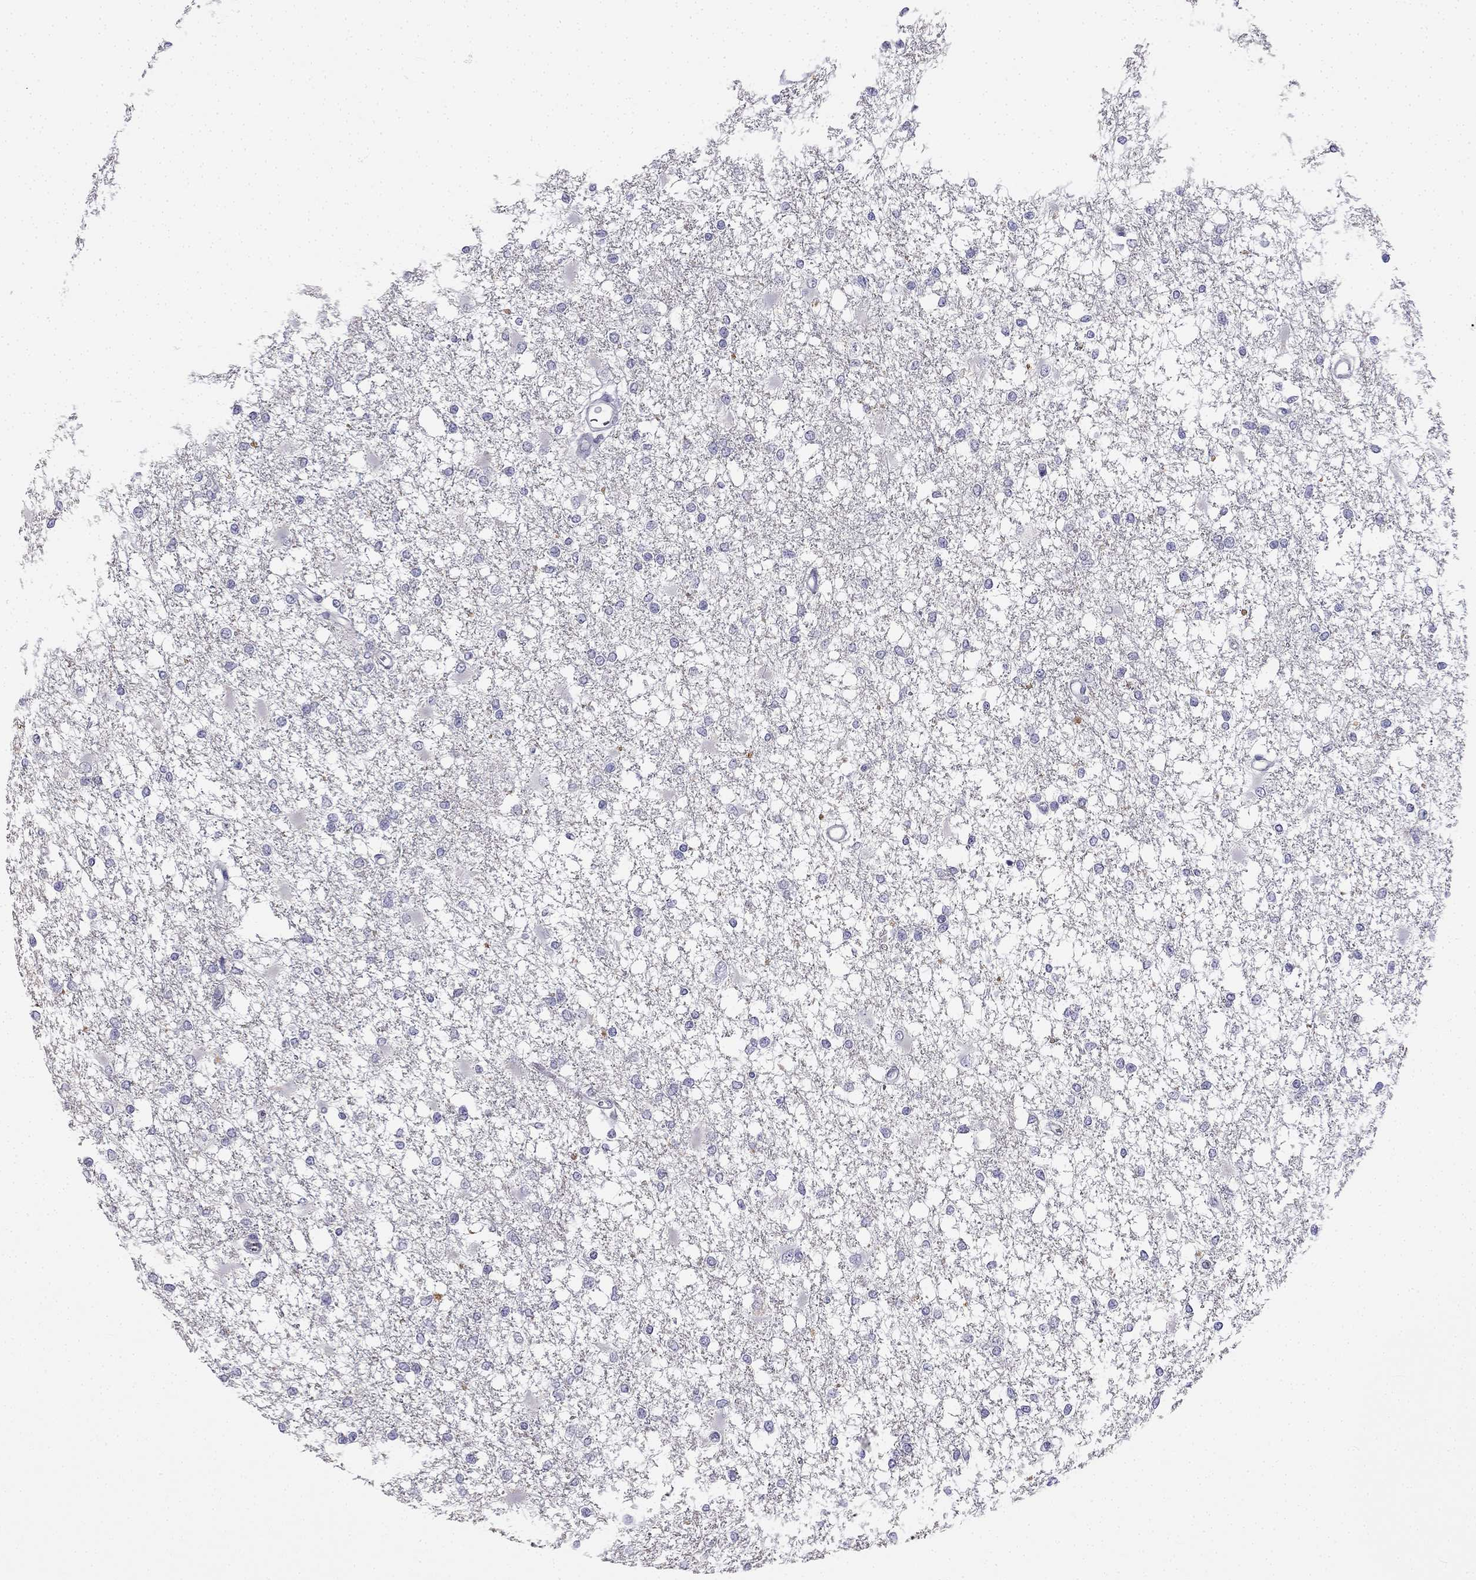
{"staining": {"intensity": "negative", "quantity": "none", "location": "none"}, "tissue": "glioma", "cell_type": "Tumor cells", "image_type": "cancer", "snomed": [{"axis": "morphology", "description": "Glioma, malignant, High grade"}, {"axis": "topography", "description": "Cerebral cortex"}], "caption": "Immunohistochemistry (IHC) of malignant high-grade glioma shows no staining in tumor cells. The staining was performed using DAB (3,3'-diaminobenzidine) to visualize the protein expression in brown, while the nuclei were stained in blue with hematoxylin (Magnification: 20x).", "gene": "C16orf89", "patient": {"sex": "male", "age": 79}}